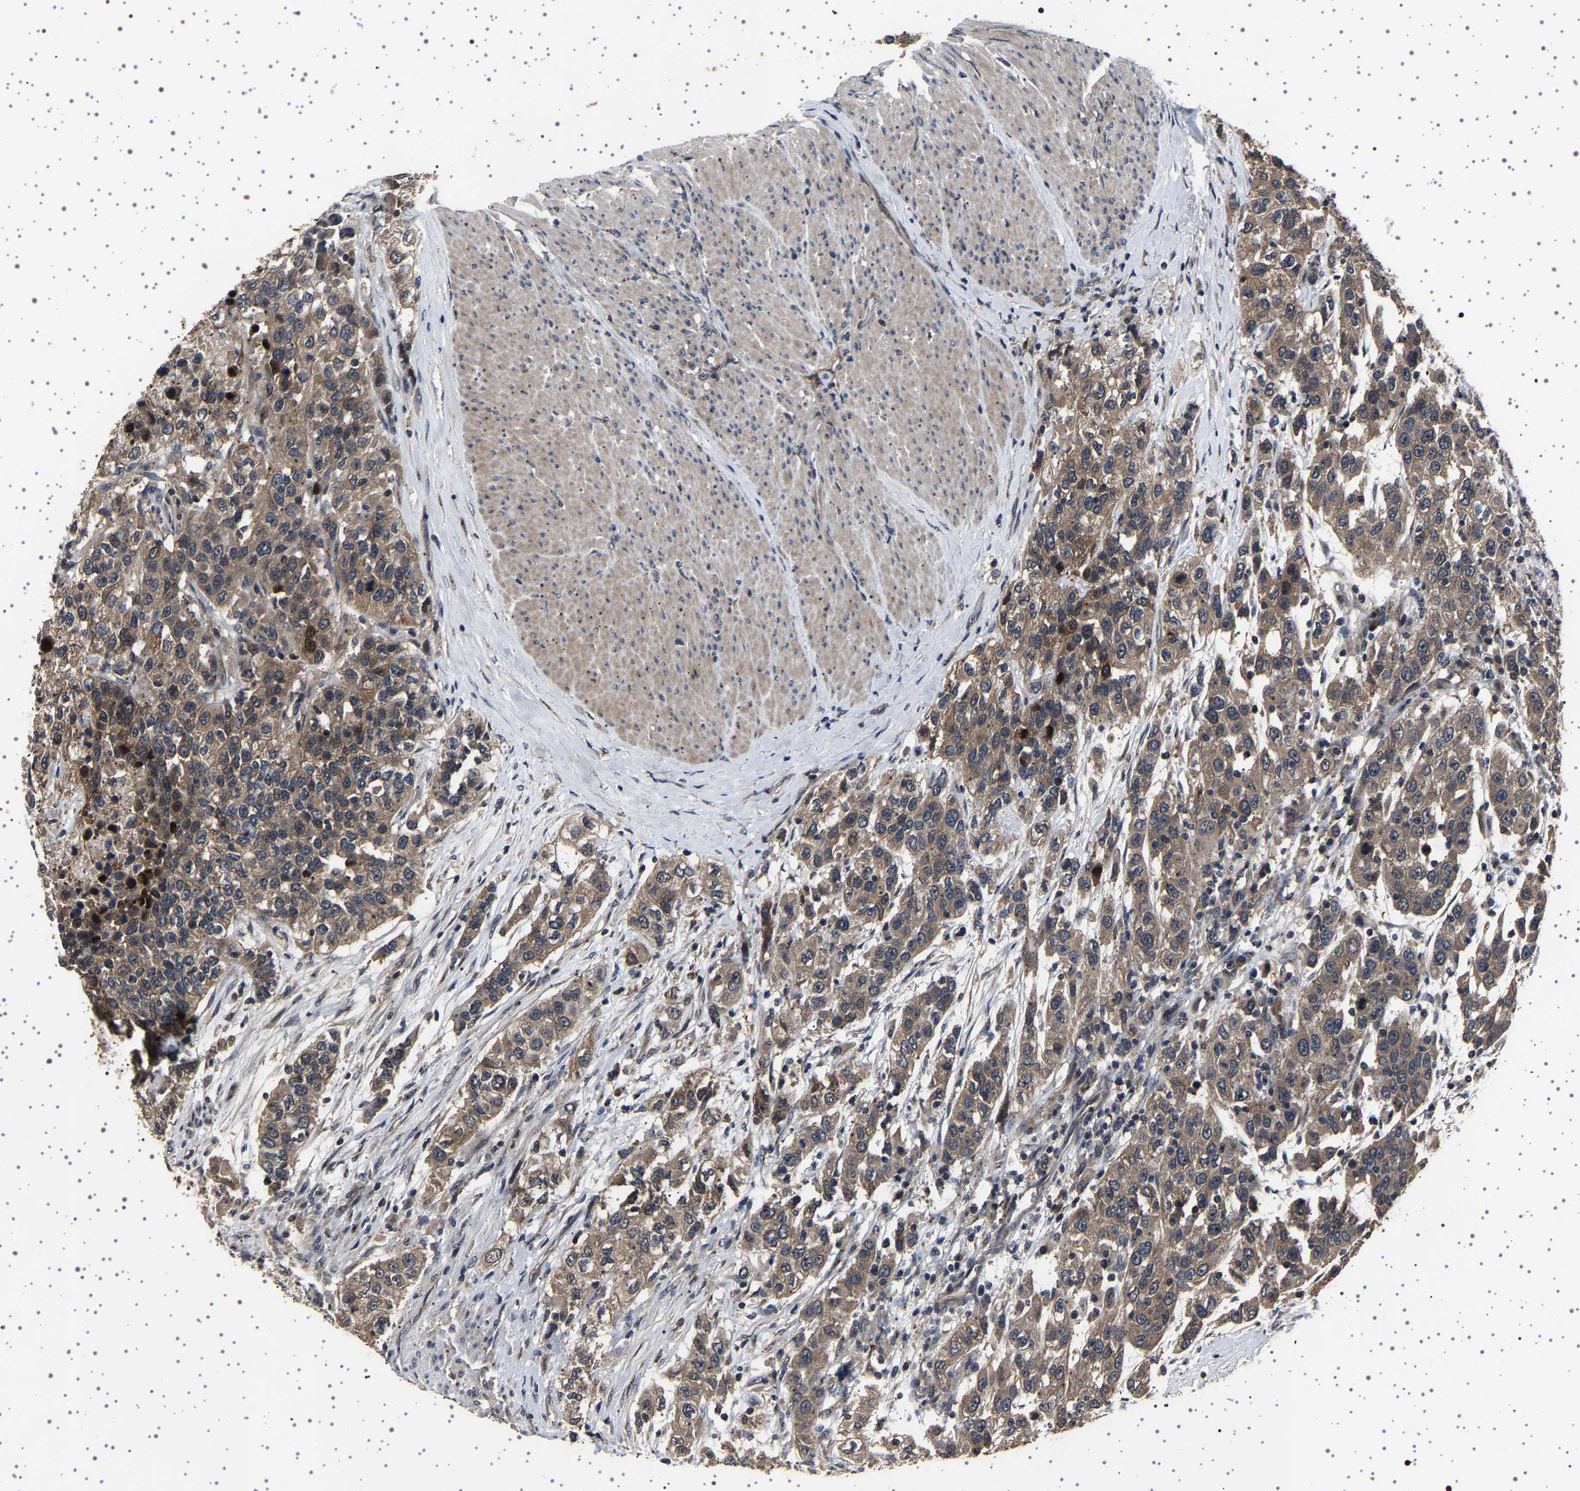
{"staining": {"intensity": "moderate", "quantity": ">75%", "location": "cytoplasmic/membranous"}, "tissue": "urothelial cancer", "cell_type": "Tumor cells", "image_type": "cancer", "snomed": [{"axis": "morphology", "description": "Urothelial carcinoma, High grade"}, {"axis": "topography", "description": "Urinary bladder"}], "caption": "Urothelial cancer stained for a protein reveals moderate cytoplasmic/membranous positivity in tumor cells. (IHC, brightfield microscopy, high magnification).", "gene": "NCKAP1", "patient": {"sex": "female", "age": 80}}